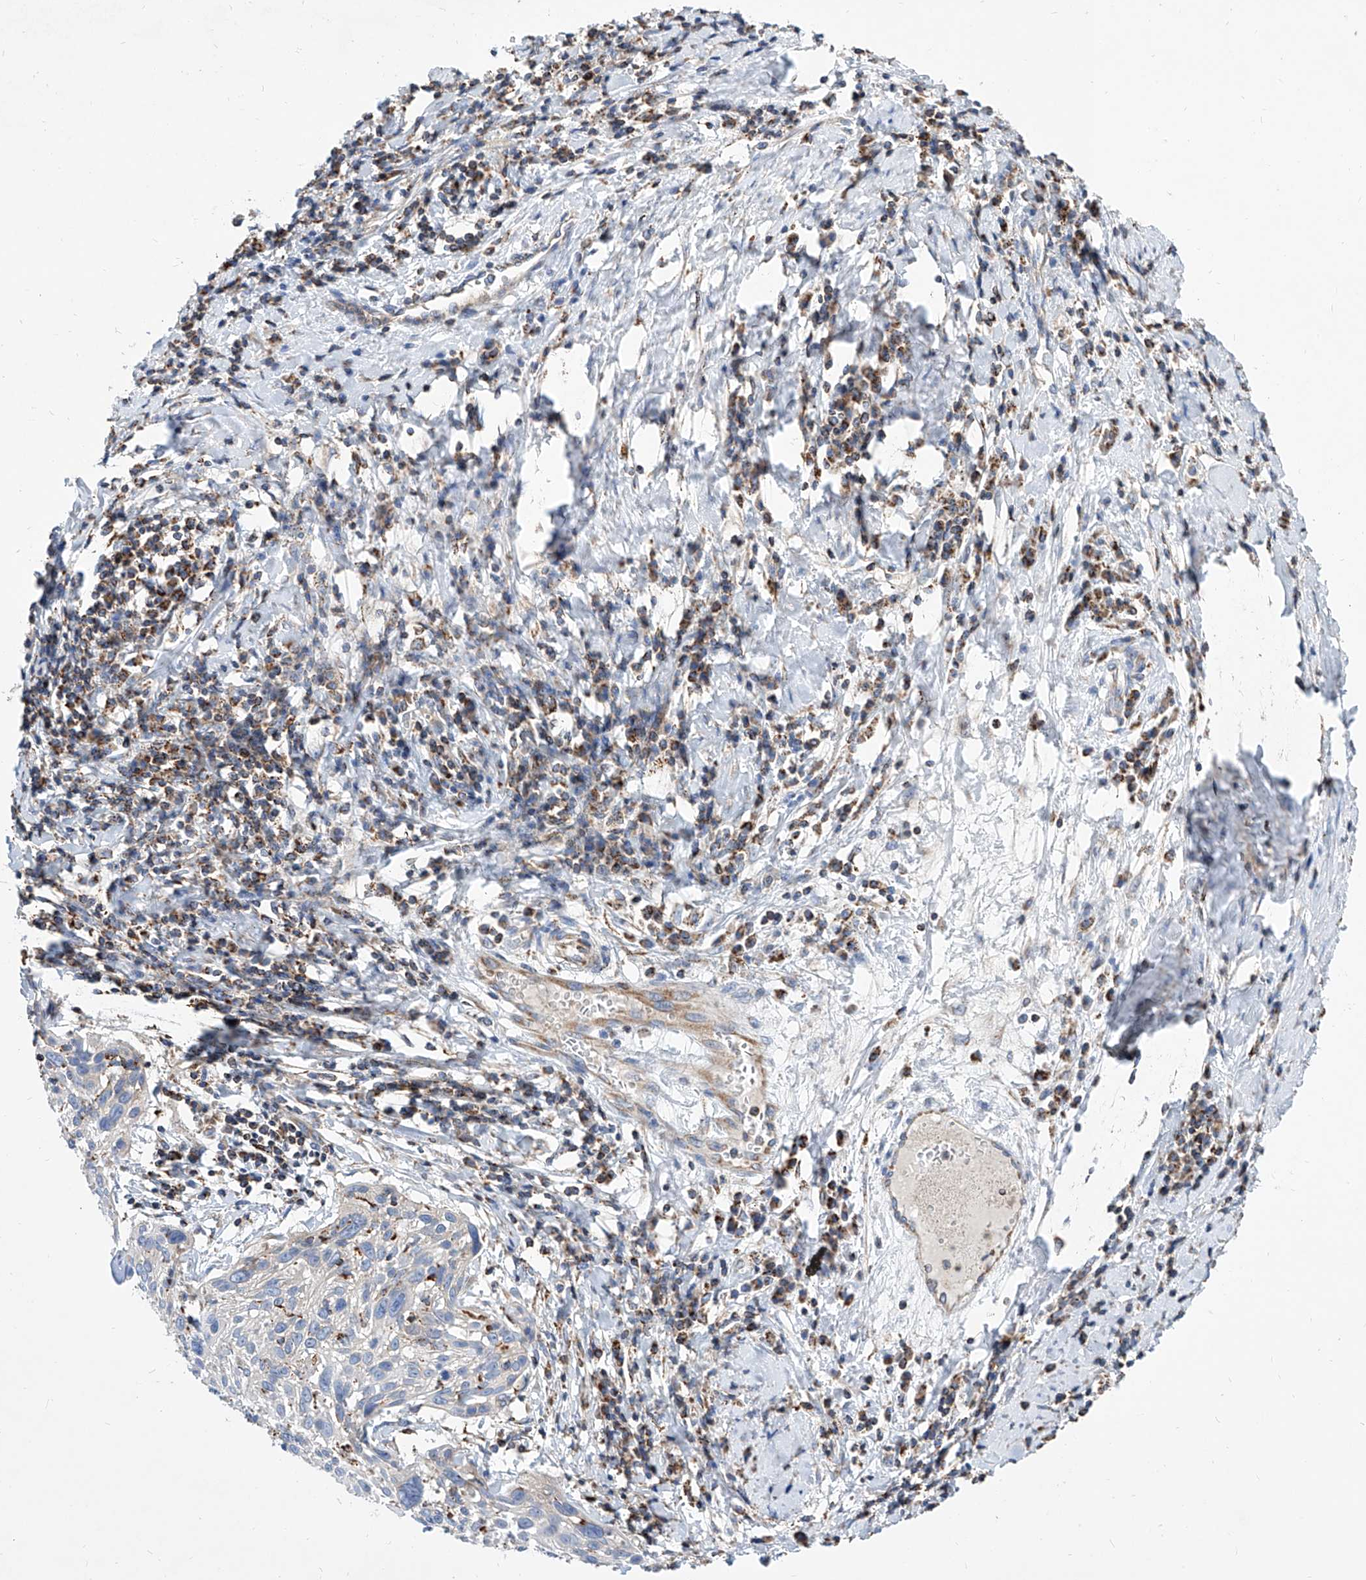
{"staining": {"intensity": "negative", "quantity": "none", "location": "none"}, "tissue": "cervical cancer", "cell_type": "Tumor cells", "image_type": "cancer", "snomed": [{"axis": "morphology", "description": "Squamous cell carcinoma, NOS"}, {"axis": "topography", "description": "Cervix"}], "caption": "Immunohistochemical staining of human cervical squamous cell carcinoma demonstrates no significant staining in tumor cells.", "gene": "CPNE5", "patient": {"sex": "female", "age": 51}}